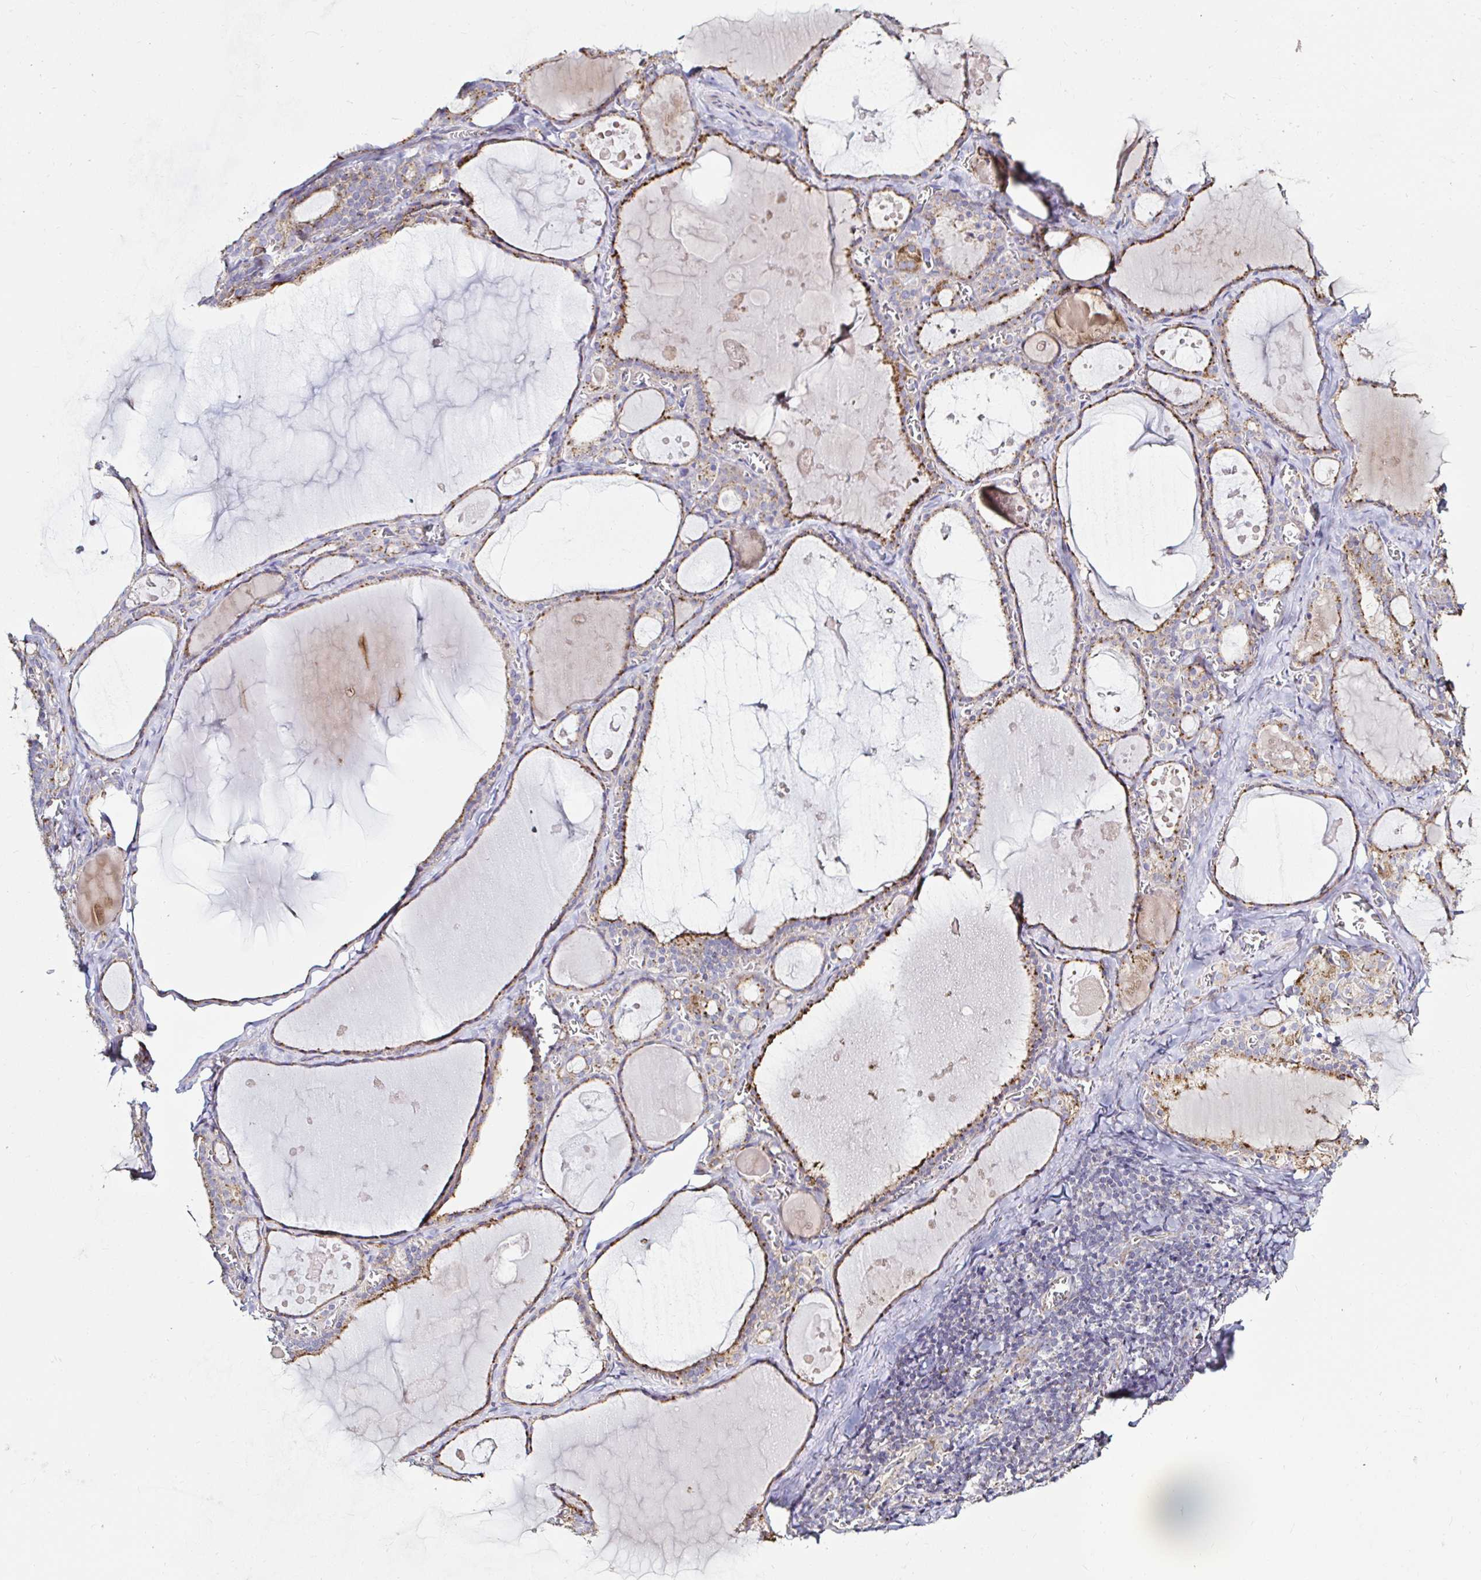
{"staining": {"intensity": "moderate", "quantity": "25%-75%", "location": "cytoplasmic/membranous"}, "tissue": "thyroid gland", "cell_type": "Glandular cells", "image_type": "normal", "snomed": [{"axis": "morphology", "description": "Normal tissue, NOS"}, {"axis": "topography", "description": "Thyroid gland"}], "caption": "The histopathology image reveals a brown stain indicating the presence of a protein in the cytoplasmic/membranous of glandular cells in thyroid gland. (brown staining indicates protein expression, while blue staining denotes nuclei).", "gene": "GALNS", "patient": {"sex": "male", "age": 56}}